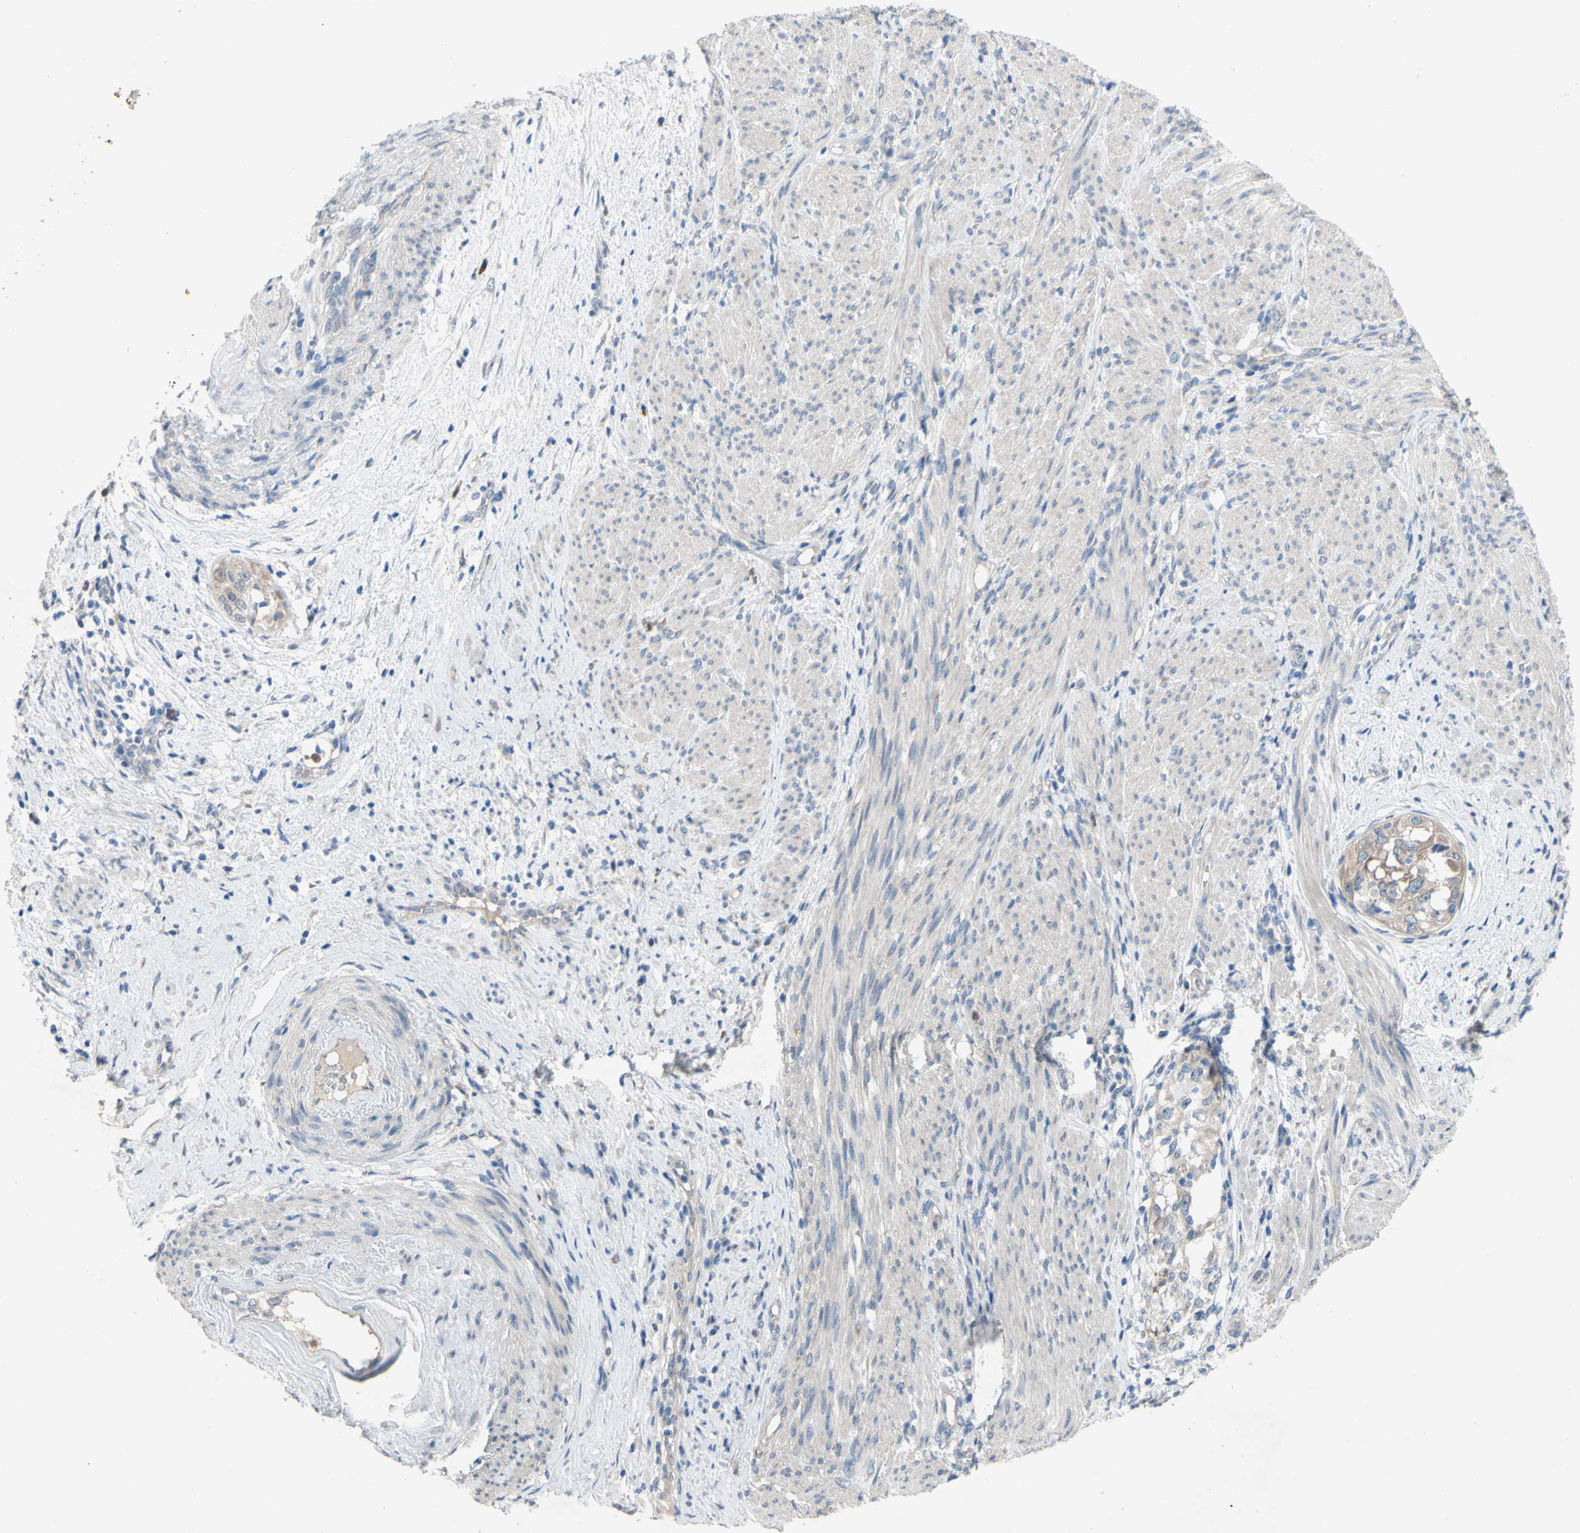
{"staining": {"intensity": "moderate", "quantity": ">75%", "location": "cytoplasmic/membranous"}, "tissue": "endometrial cancer", "cell_type": "Tumor cells", "image_type": "cancer", "snomed": [{"axis": "morphology", "description": "Adenocarcinoma, NOS"}, {"axis": "topography", "description": "Endometrium"}], "caption": "DAB immunohistochemical staining of endometrial cancer (adenocarcinoma) demonstrates moderate cytoplasmic/membranous protein expression in about >75% of tumor cells.", "gene": "GRAMD2B", "patient": {"sex": "female", "age": 85}}